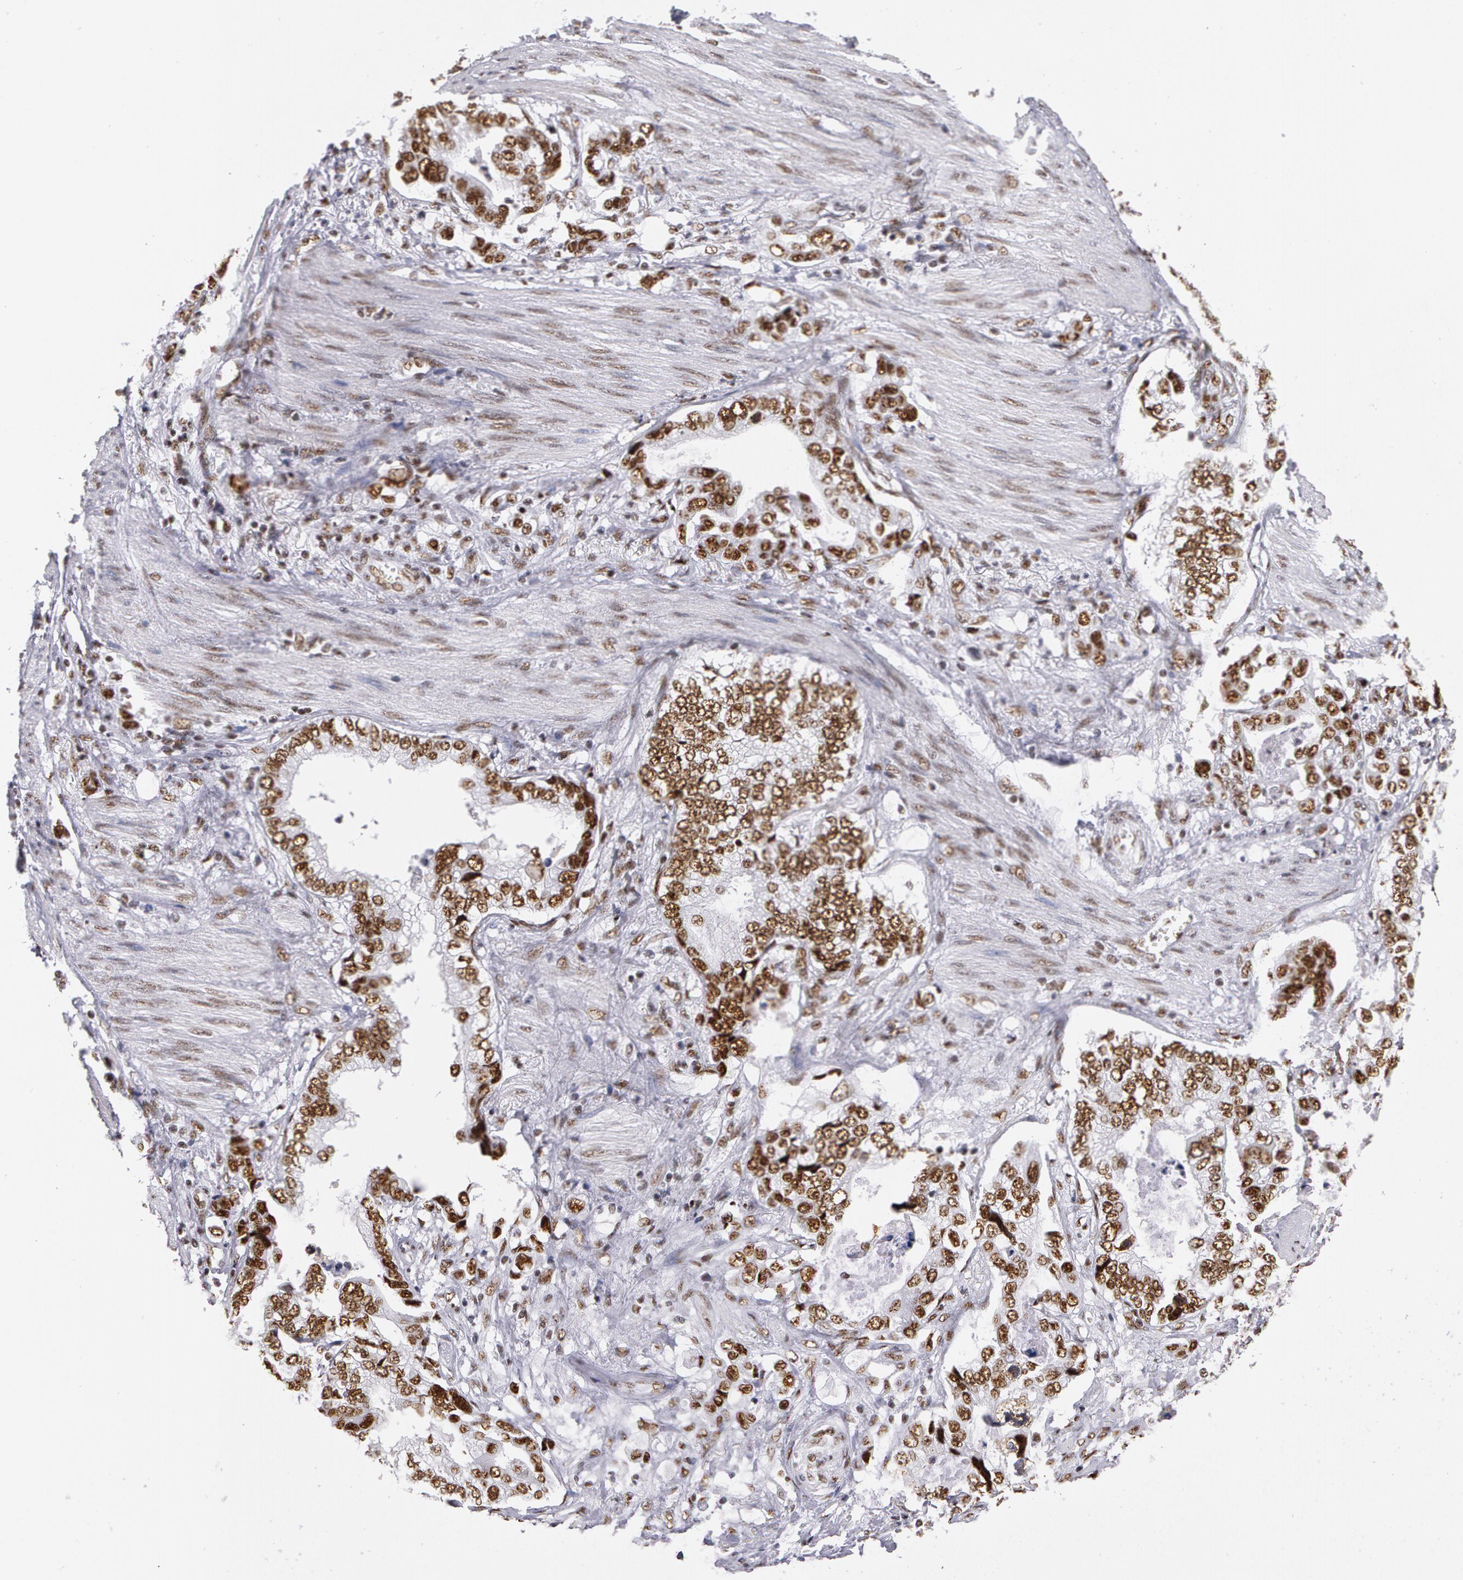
{"staining": {"intensity": "moderate", "quantity": ">75%", "location": "nuclear"}, "tissue": "stomach cancer", "cell_type": "Tumor cells", "image_type": "cancer", "snomed": [{"axis": "morphology", "description": "Adenocarcinoma, NOS"}, {"axis": "topography", "description": "Pancreas"}, {"axis": "topography", "description": "Stomach, upper"}], "caption": "The image displays a brown stain indicating the presence of a protein in the nuclear of tumor cells in stomach adenocarcinoma.", "gene": "PNN", "patient": {"sex": "male", "age": 77}}